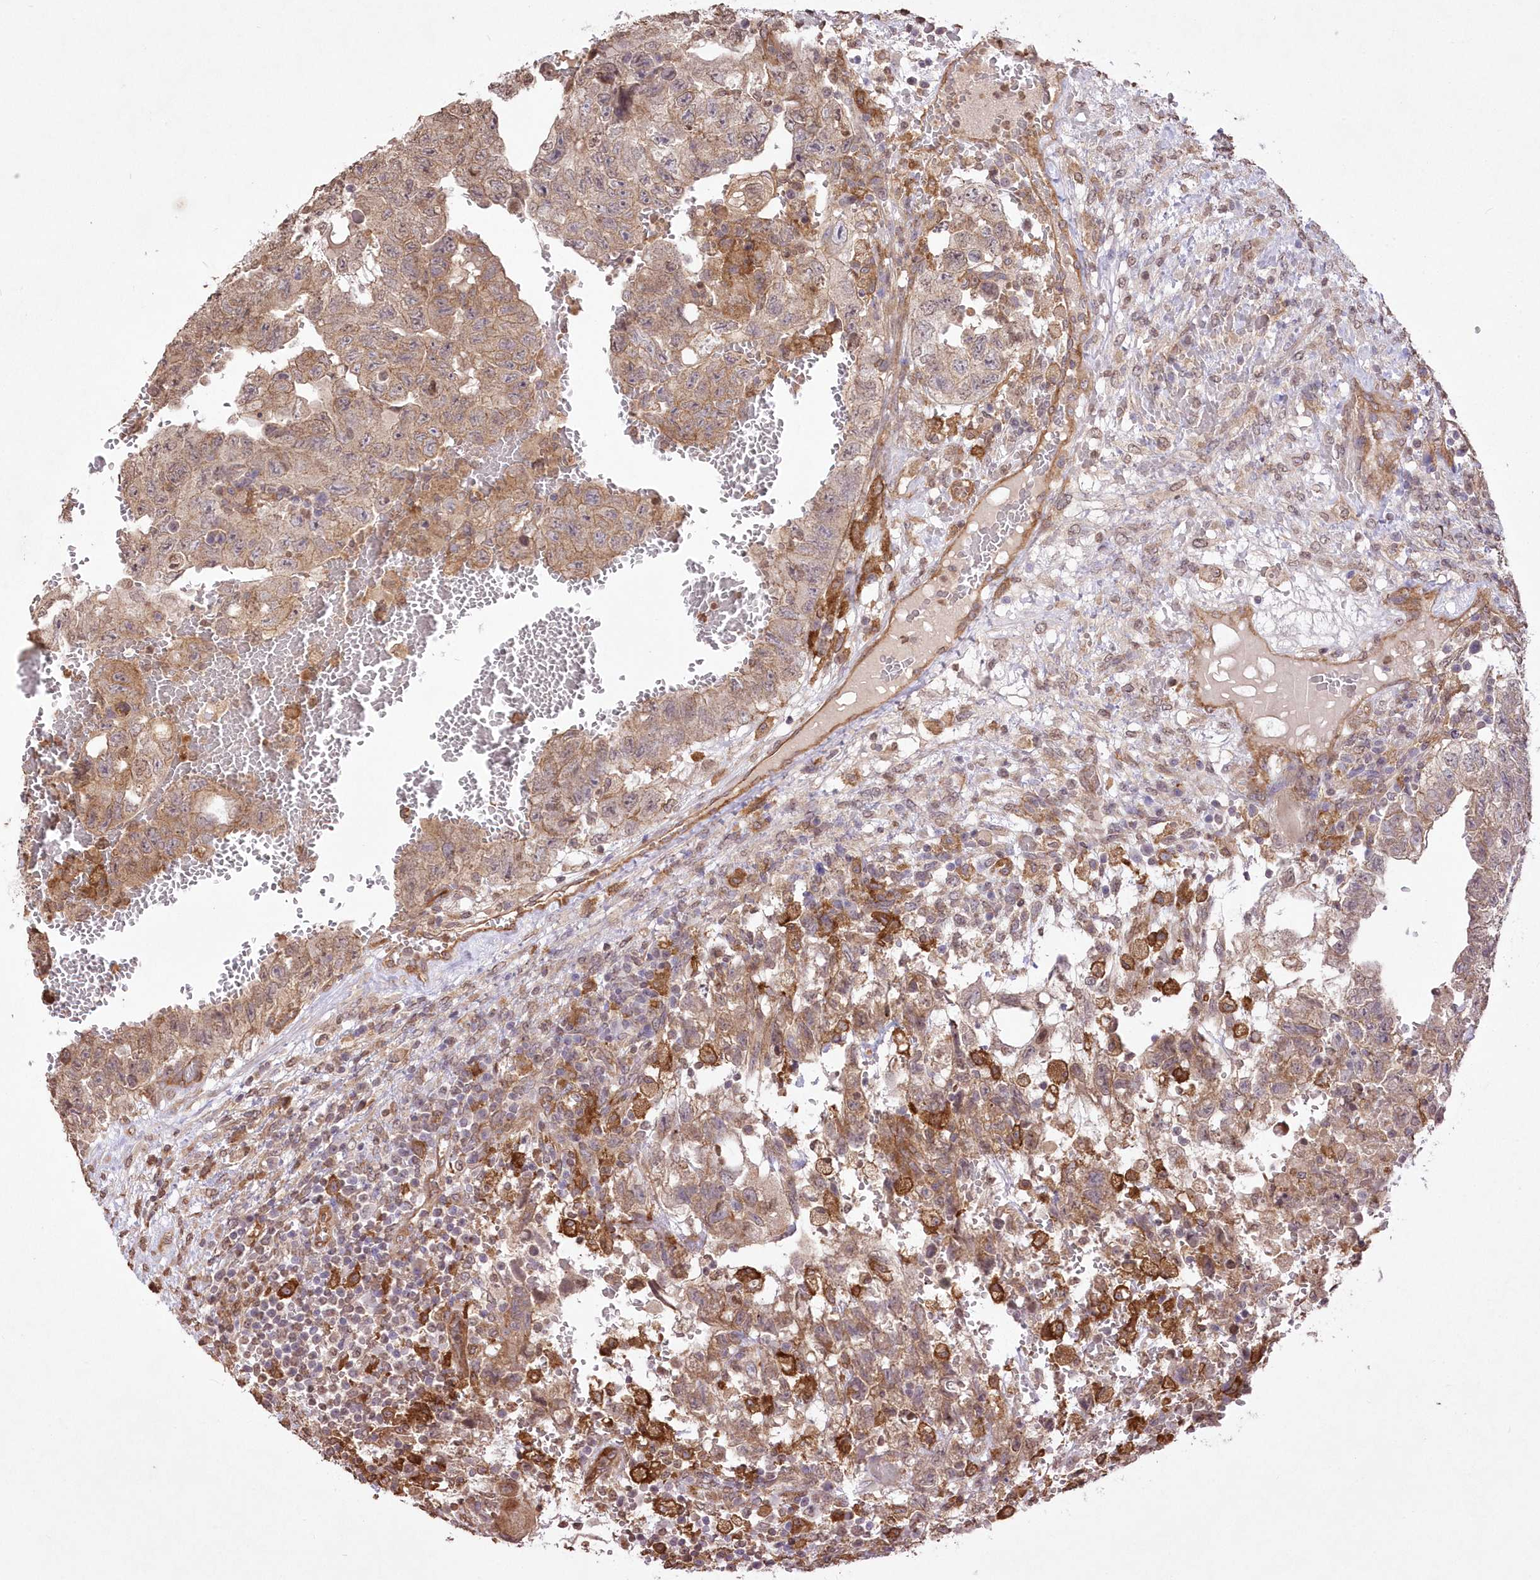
{"staining": {"intensity": "weak", "quantity": ">75%", "location": "cytoplasmic/membranous"}, "tissue": "testis cancer", "cell_type": "Tumor cells", "image_type": "cancer", "snomed": [{"axis": "morphology", "description": "Carcinoma, Embryonal, NOS"}, {"axis": "topography", "description": "Testis"}], "caption": "Testis cancer stained with a brown dye shows weak cytoplasmic/membranous positive positivity in approximately >75% of tumor cells.", "gene": "FCHO2", "patient": {"sex": "male", "age": 36}}